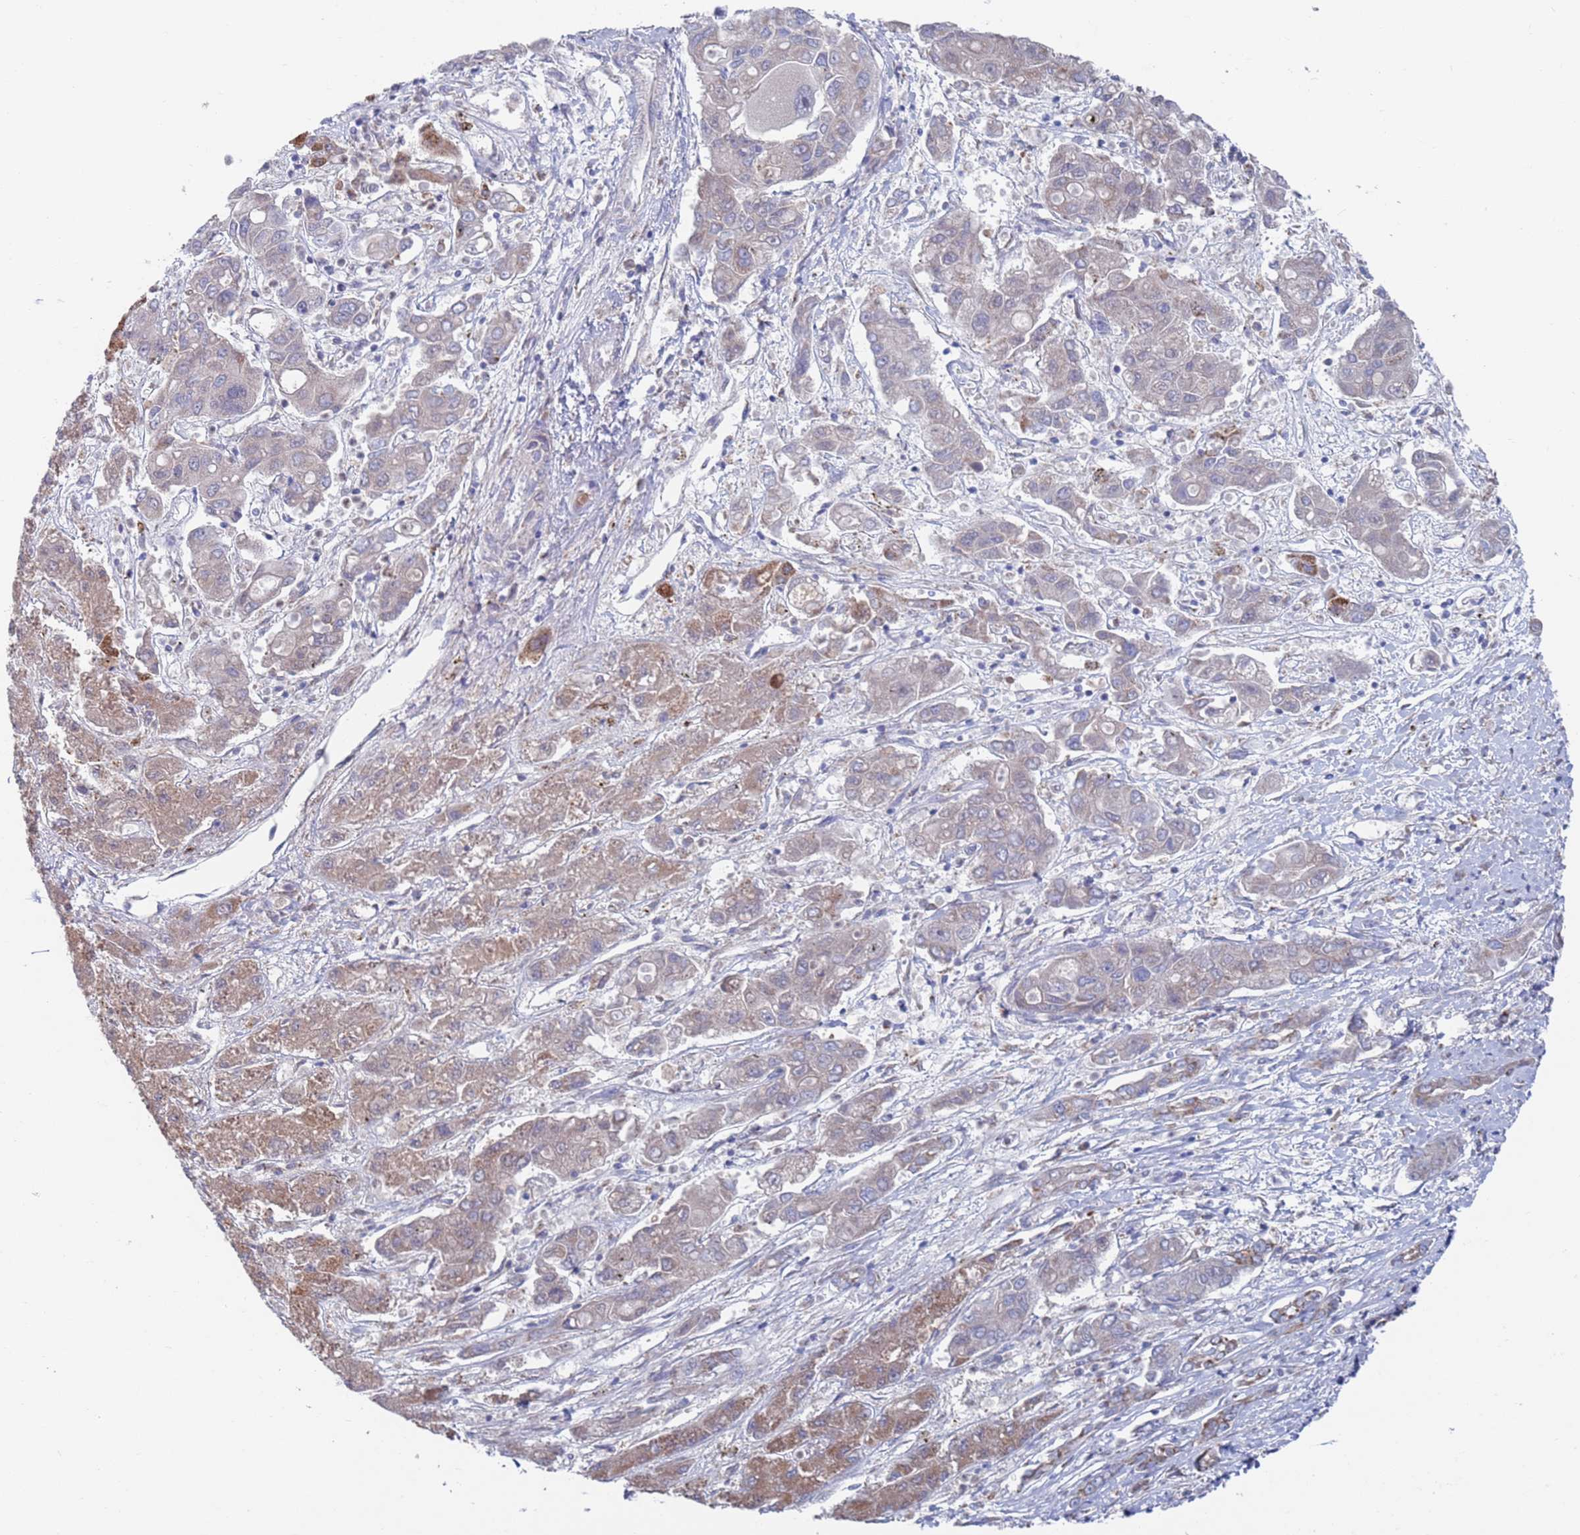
{"staining": {"intensity": "weak", "quantity": "25%-75%", "location": "cytoplasmic/membranous"}, "tissue": "liver cancer", "cell_type": "Tumor cells", "image_type": "cancer", "snomed": [{"axis": "morphology", "description": "Cholangiocarcinoma"}, {"axis": "topography", "description": "Liver"}], "caption": "Immunohistochemical staining of human liver cholangiocarcinoma reveals low levels of weak cytoplasmic/membranous expression in about 25%-75% of tumor cells. (DAB = brown stain, brightfield microscopy at high magnification).", "gene": "CHCHD6", "patient": {"sex": "male", "age": 67}}